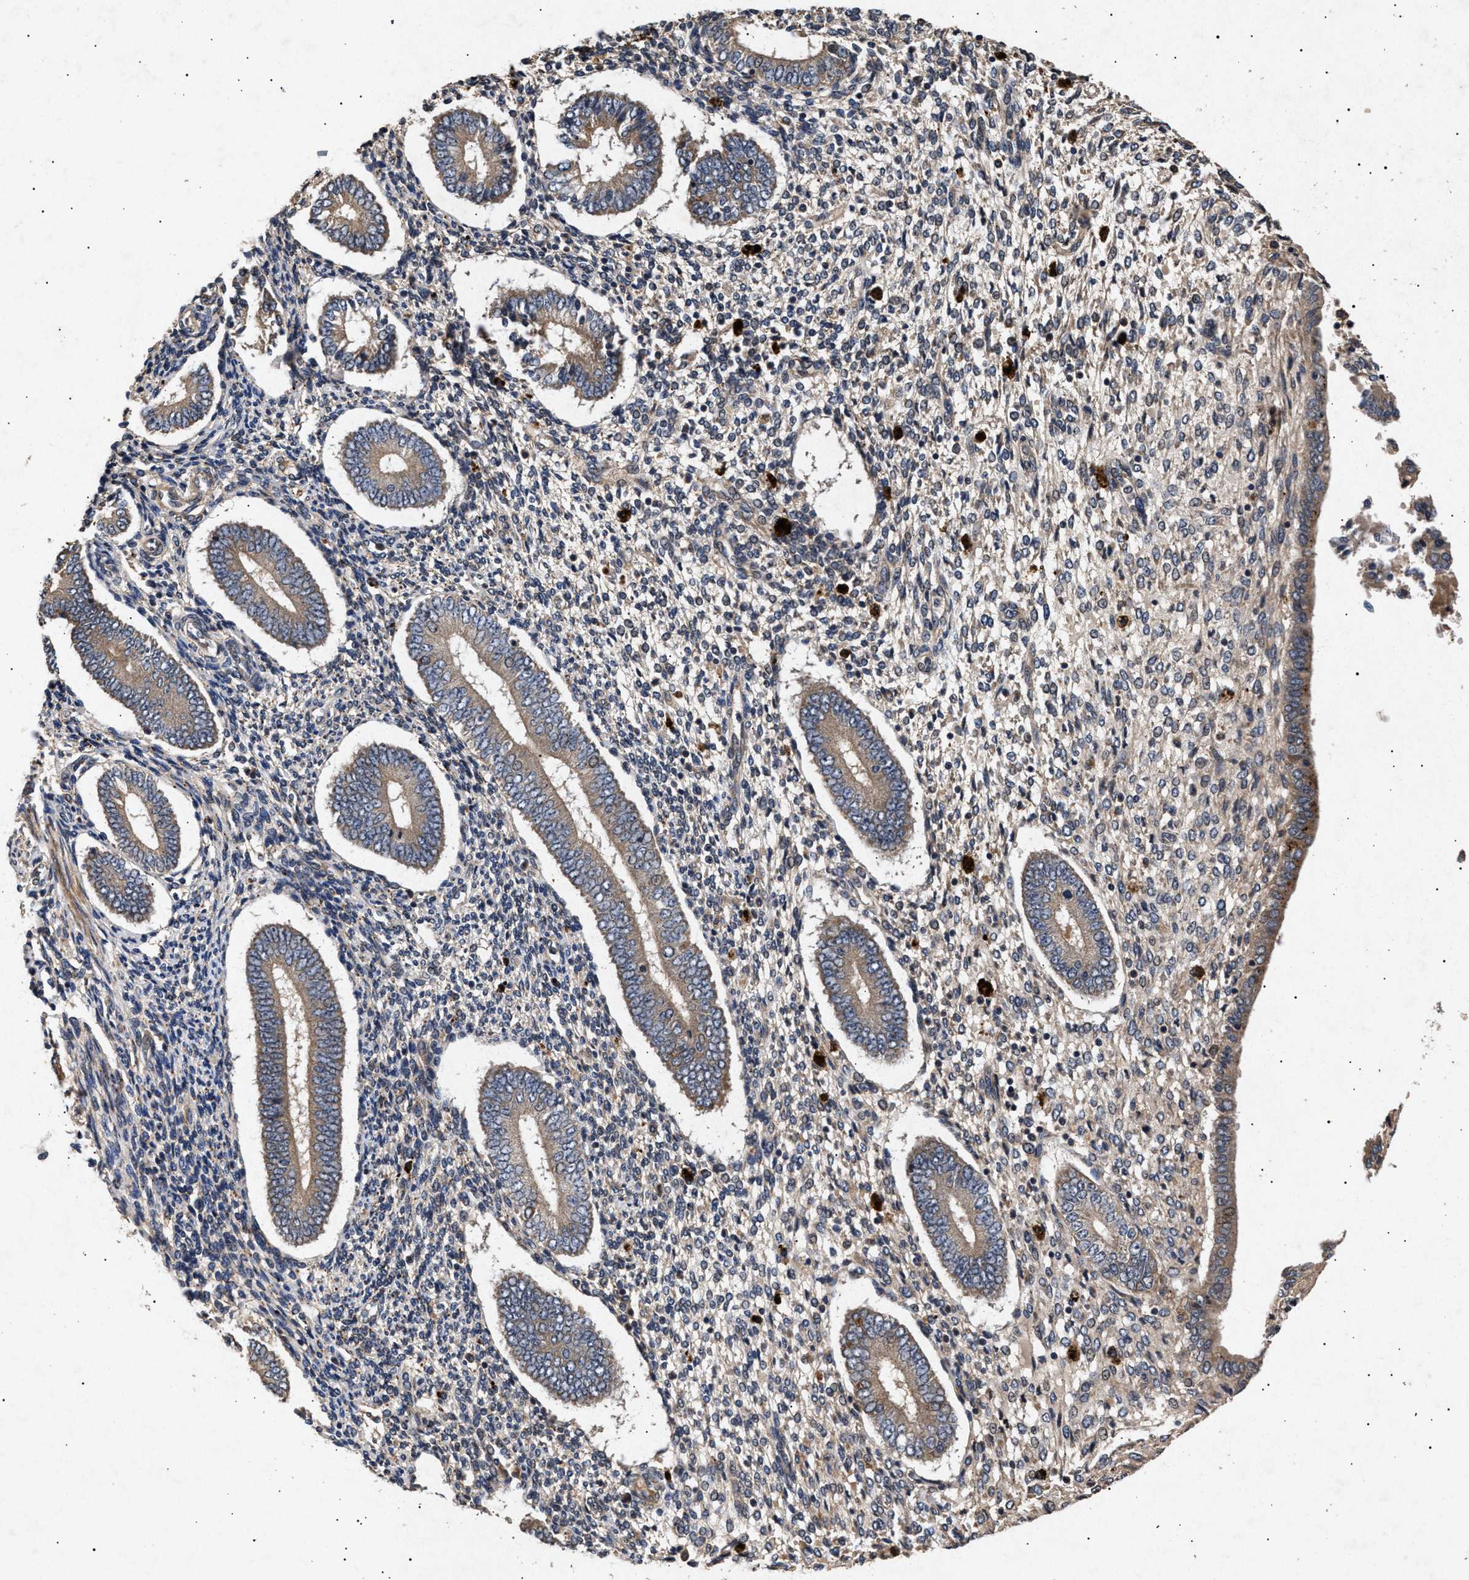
{"staining": {"intensity": "weak", "quantity": "25%-75%", "location": "cytoplasmic/membranous"}, "tissue": "endometrium", "cell_type": "Cells in endometrial stroma", "image_type": "normal", "snomed": [{"axis": "morphology", "description": "Normal tissue, NOS"}, {"axis": "topography", "description": "Endometrium"}], "caption": "Immunohistochemistry of unremarkable endometrium shows low levels of weak cytoplasmic/membranous positivity in approximately 25%-75% of cells in endometrial stroma.", "gene": "ITGB5", "patient": {"sex": "female", "age": 42}}